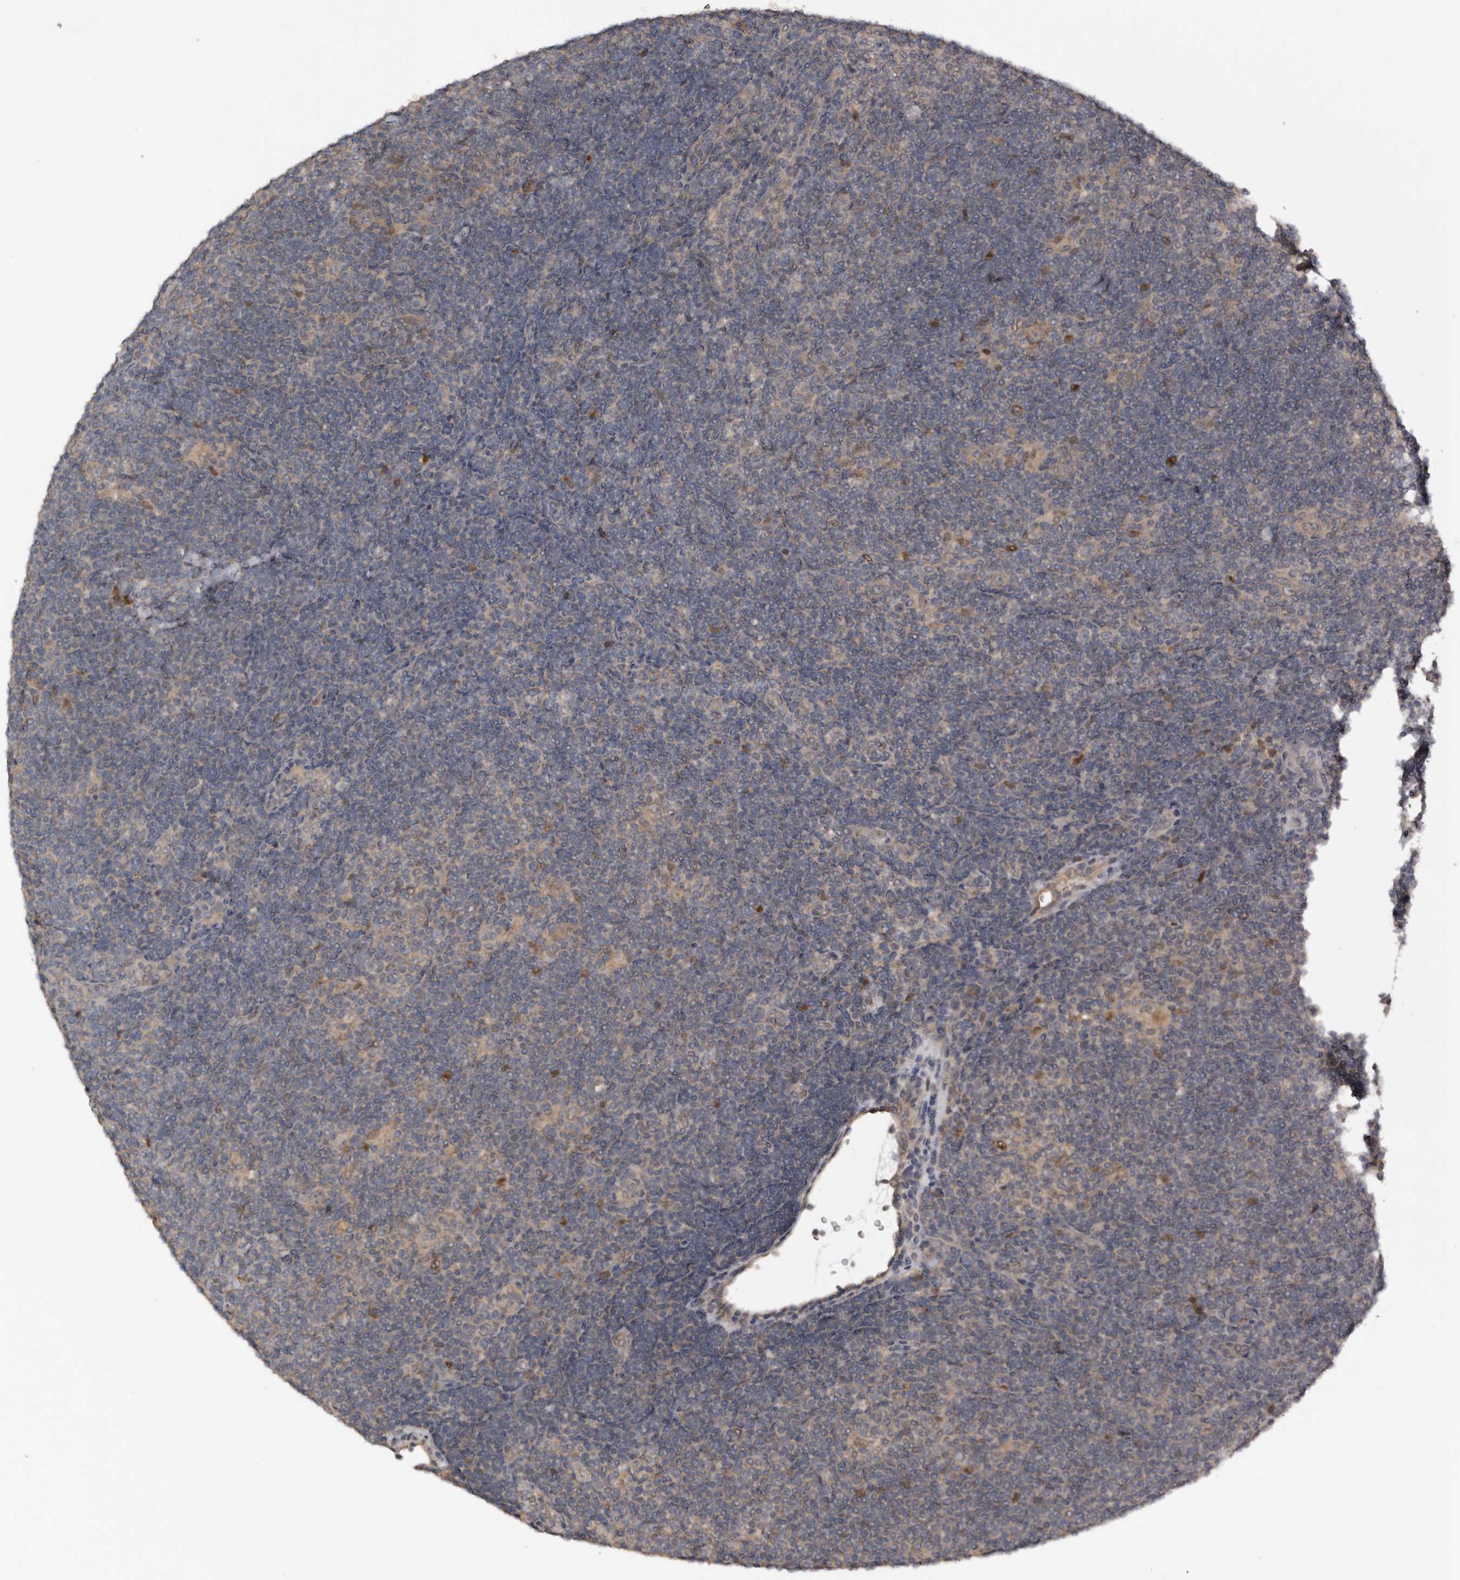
{"staining": {"intensity": "negative", "quantity": "none", "location": "none"}, "tissue": "lymphoma", "cell_type": "Tumor cells", "image_type": "cancer", "snomed": [{"axis": "morphology", "description": "Hodgkin's disease, NOS"}, {"axis": "topography", "description": "Lymph node"}], "caption": "This is an immunohistochemistry photomicrograph of human Hodgkin's disease. There is no staining in tumor cells.", "gene": "NMUR1", "patient": {"sex": "female", "age": 57}}